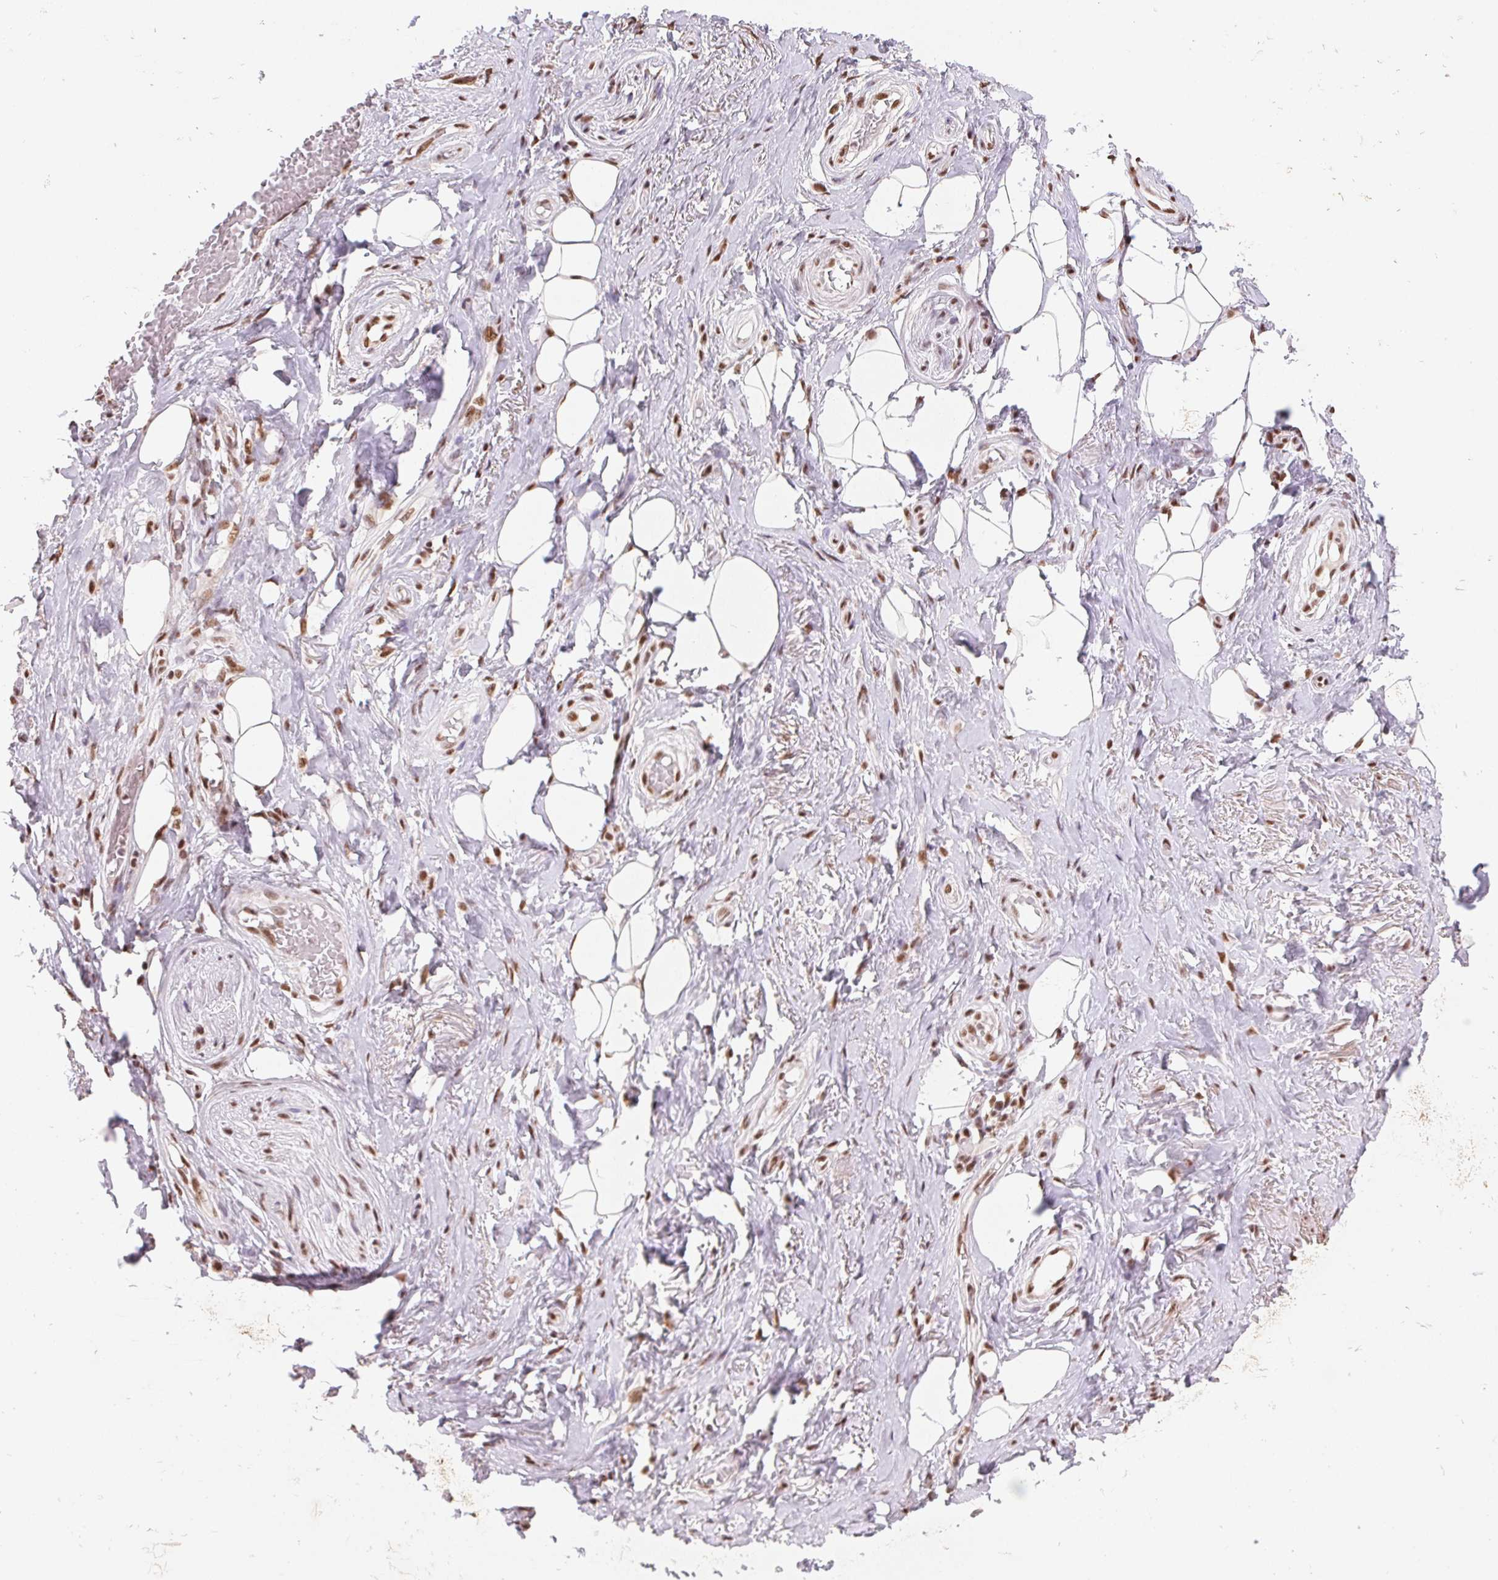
{"staining": {"intensity": "moderate", "quantity": "<25%", "location": "nuclear"}, "tissue": "adipose tissue", "cell_type": "Adipocytes", "image_type": "normal", "snomed": [{"axis": "morphology", "description": "Normal tissue, NOS"}, {"axis": "topography", "description": "Anal"}, {"axis": "topography", "description": "Peripheral nerve tissue"}], "caption": "High-power microscopy captured an immunohistochemistry (IHC) photomicrograph of benign adipose tissue, revealing moderate nuclear staining in about <25% of adipocytes. The staining was performed using DAB (3,3'-diaminobenzidine), with brown indicating positive protein expression. Nuclei are stained blue with hematoxylin.", "gene": "SNRPG", "patient": {"sex": "male", "age": 53}}